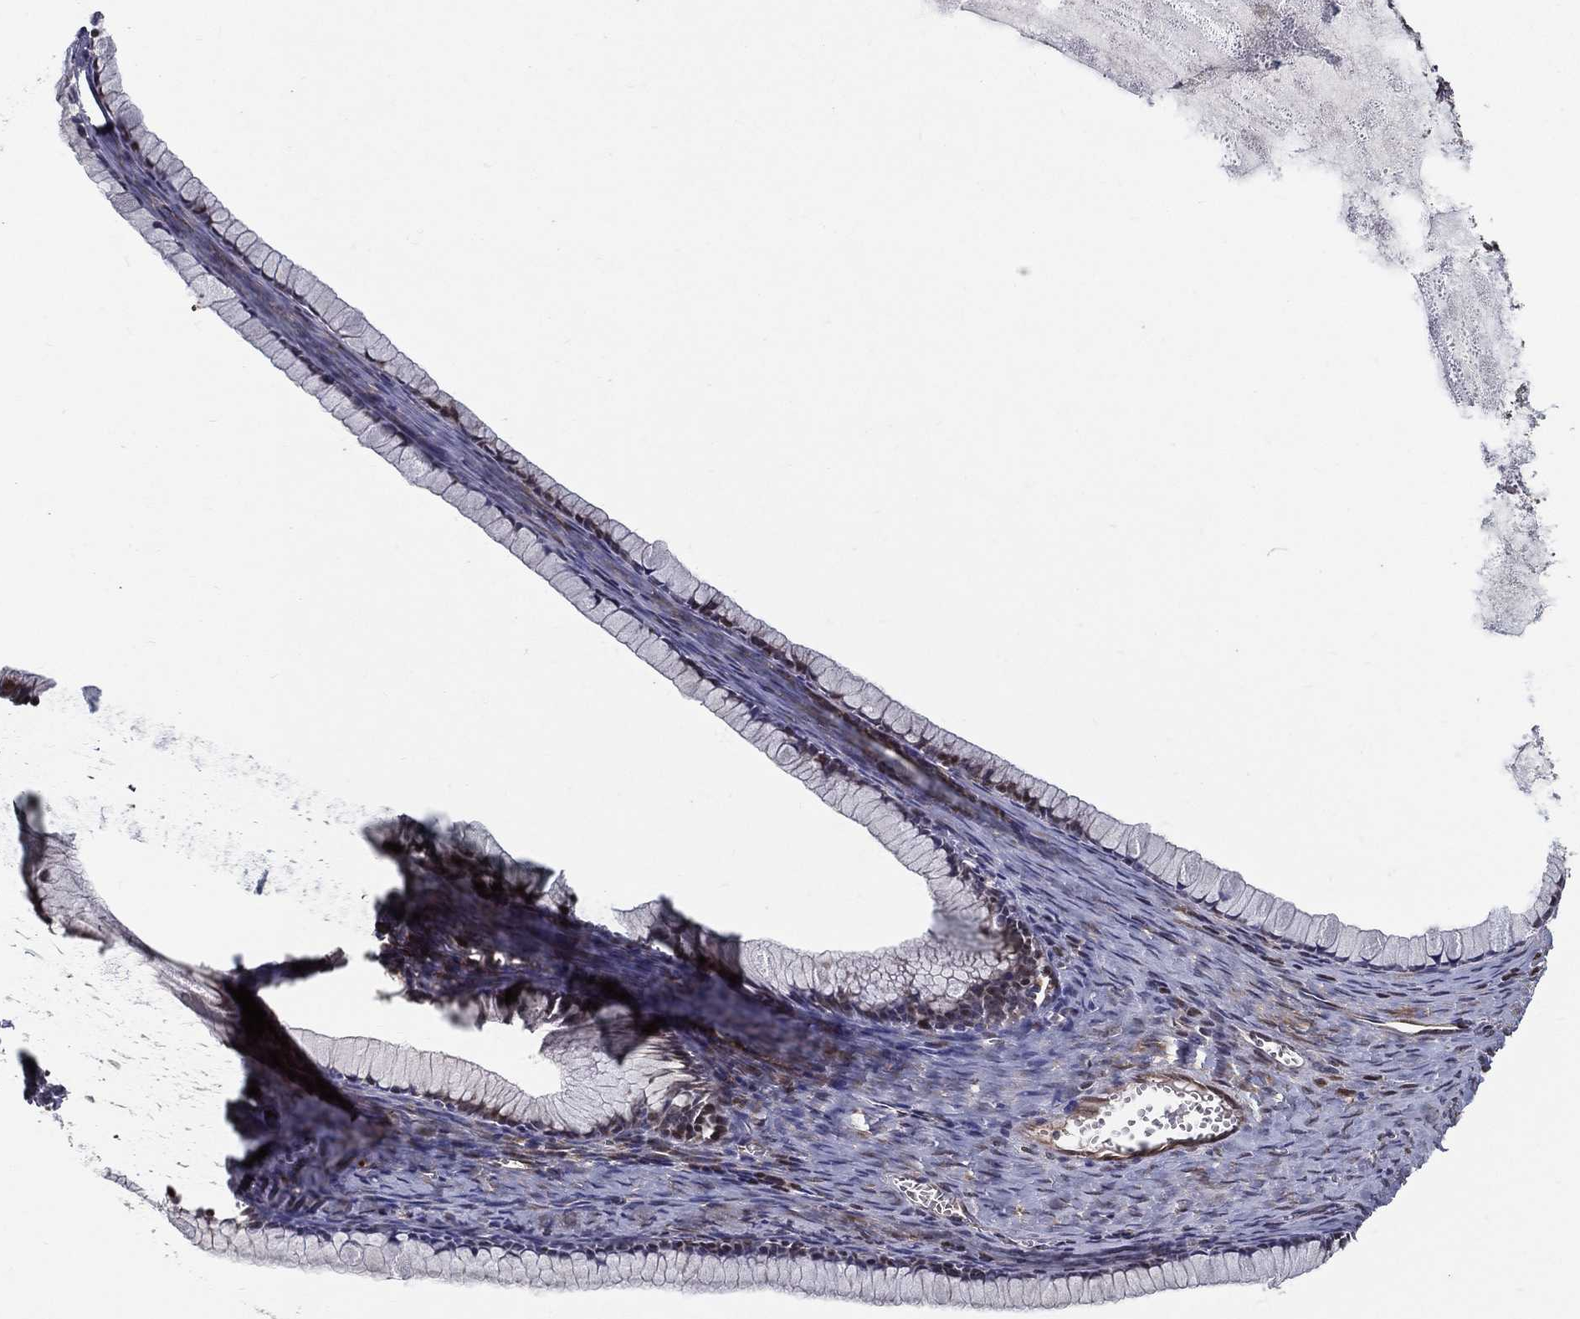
{"staining": {"intensity": "weak", "quantity": ">75%", "location": "cytoplasmic/membranous"}, "tissue": "ovarian cancer", "cell_type": "Tumor cells", "image_type": "cancer", "snomed": [{"axis": "morphology", "description": "Cystadenocarcinoma, mucinous, NOS"}, {"axis": "topography", "description": "Ovary"}], "caption": "Ovarian cancer stained with a protein marker reveals weak staining in tumor cells.", "gene": "CERS2", "patient": {"sex": "female", "age": 41}}